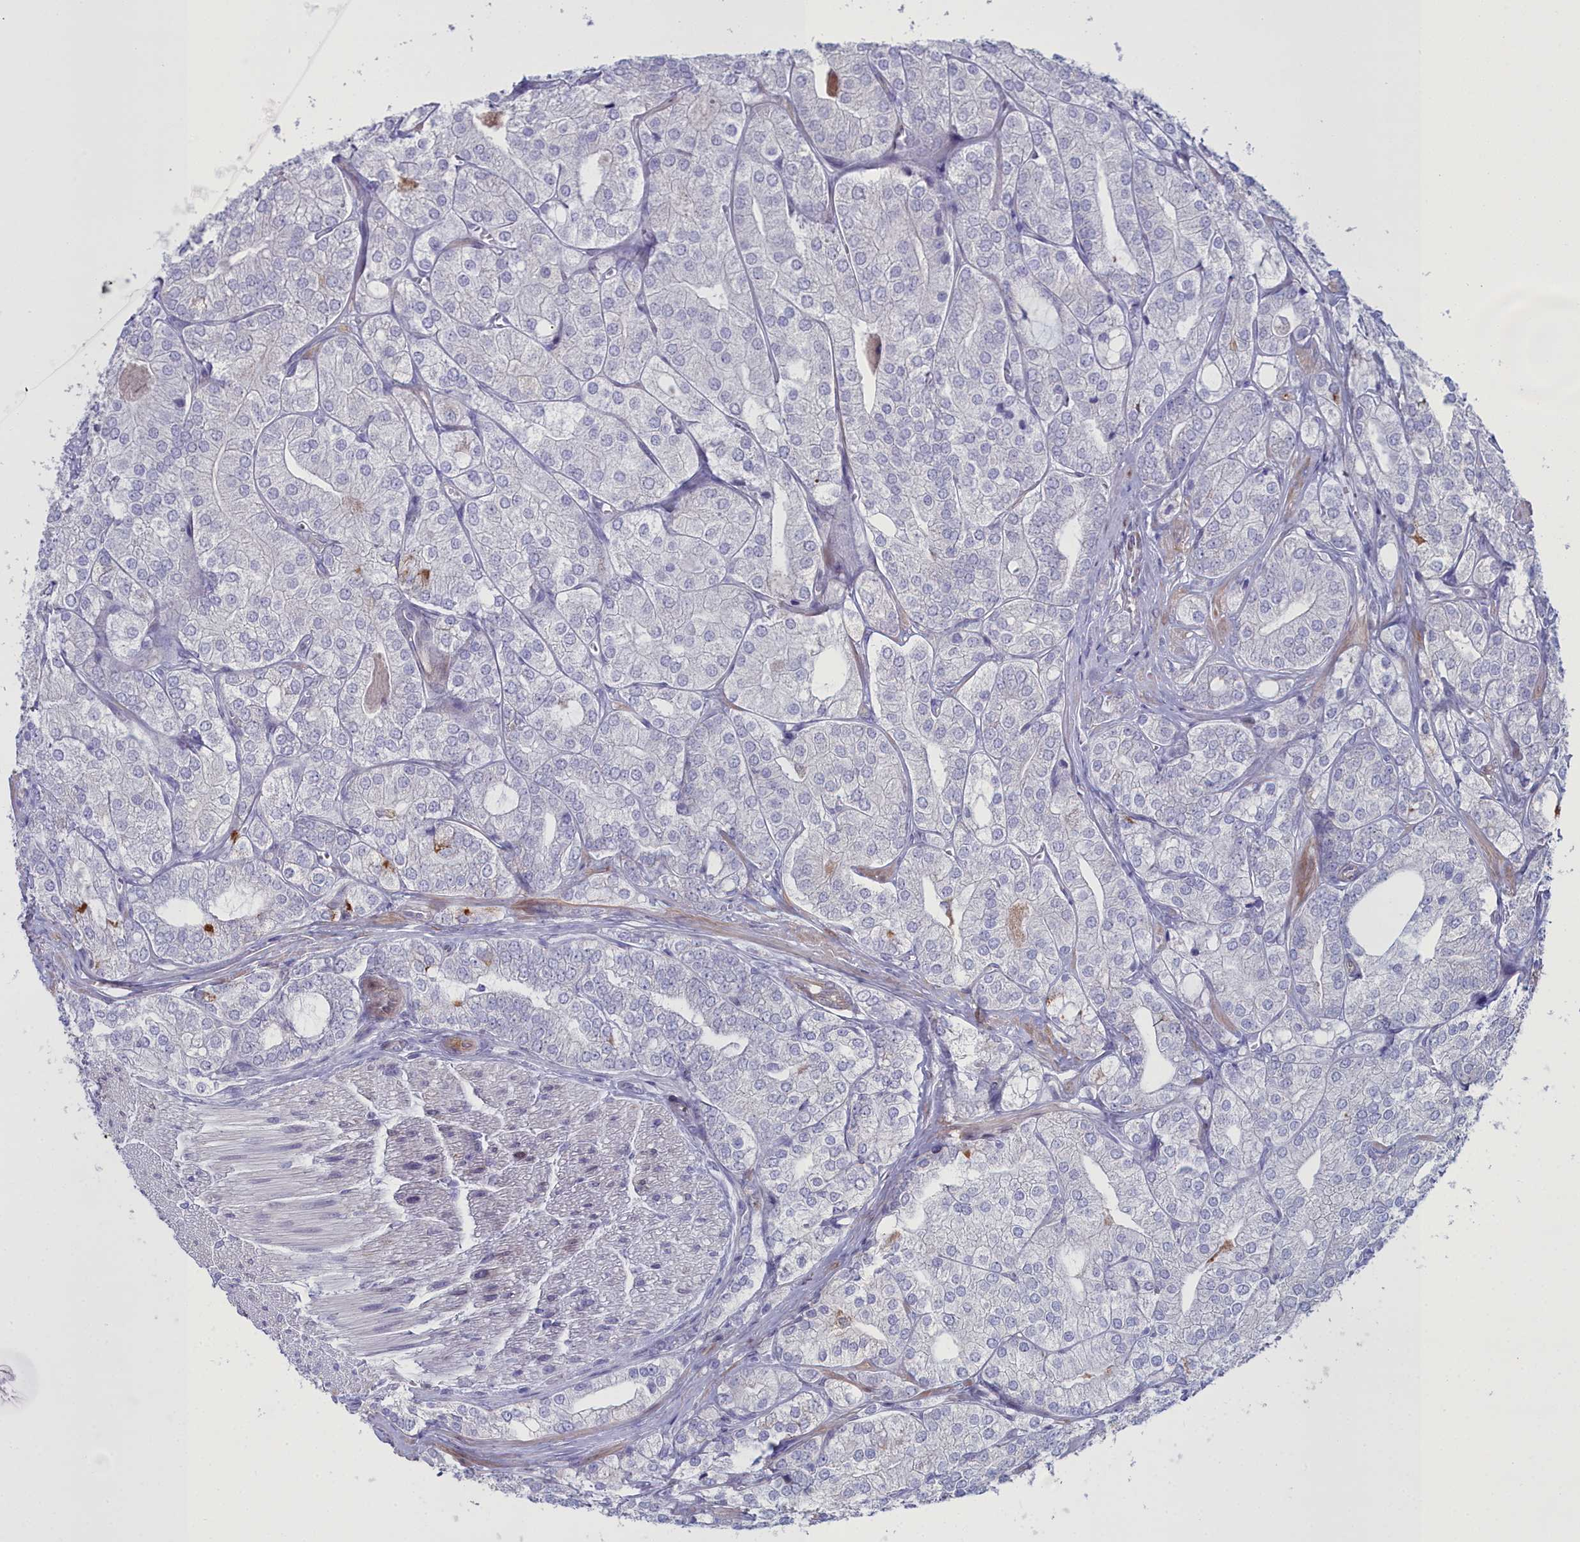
{"staining": {"intensity": "negative", "quantity": "none", "location": "none"}, "tissue": "prostate cancer", "cell_type": "Tumor cells", "image_type": "cancer", "snomed": [{"axis": "morphology", "description": "Adenocarcinoma, High grade"}, {"axis": "topography", "description": "Prostate"}], "caption": "DAB (3,3'-diaminobenzidine) immunohistochemical staining of prostate cancer (adenocarcinoma (high-grade)) exhibits no significant positivity in tumor cells. (DAB (3,3'-diaminobenzidine) immunohistochemistry, high magnification).", "gene": "PPP1R14A", "patient": {"sex": "male", "age": 50}}